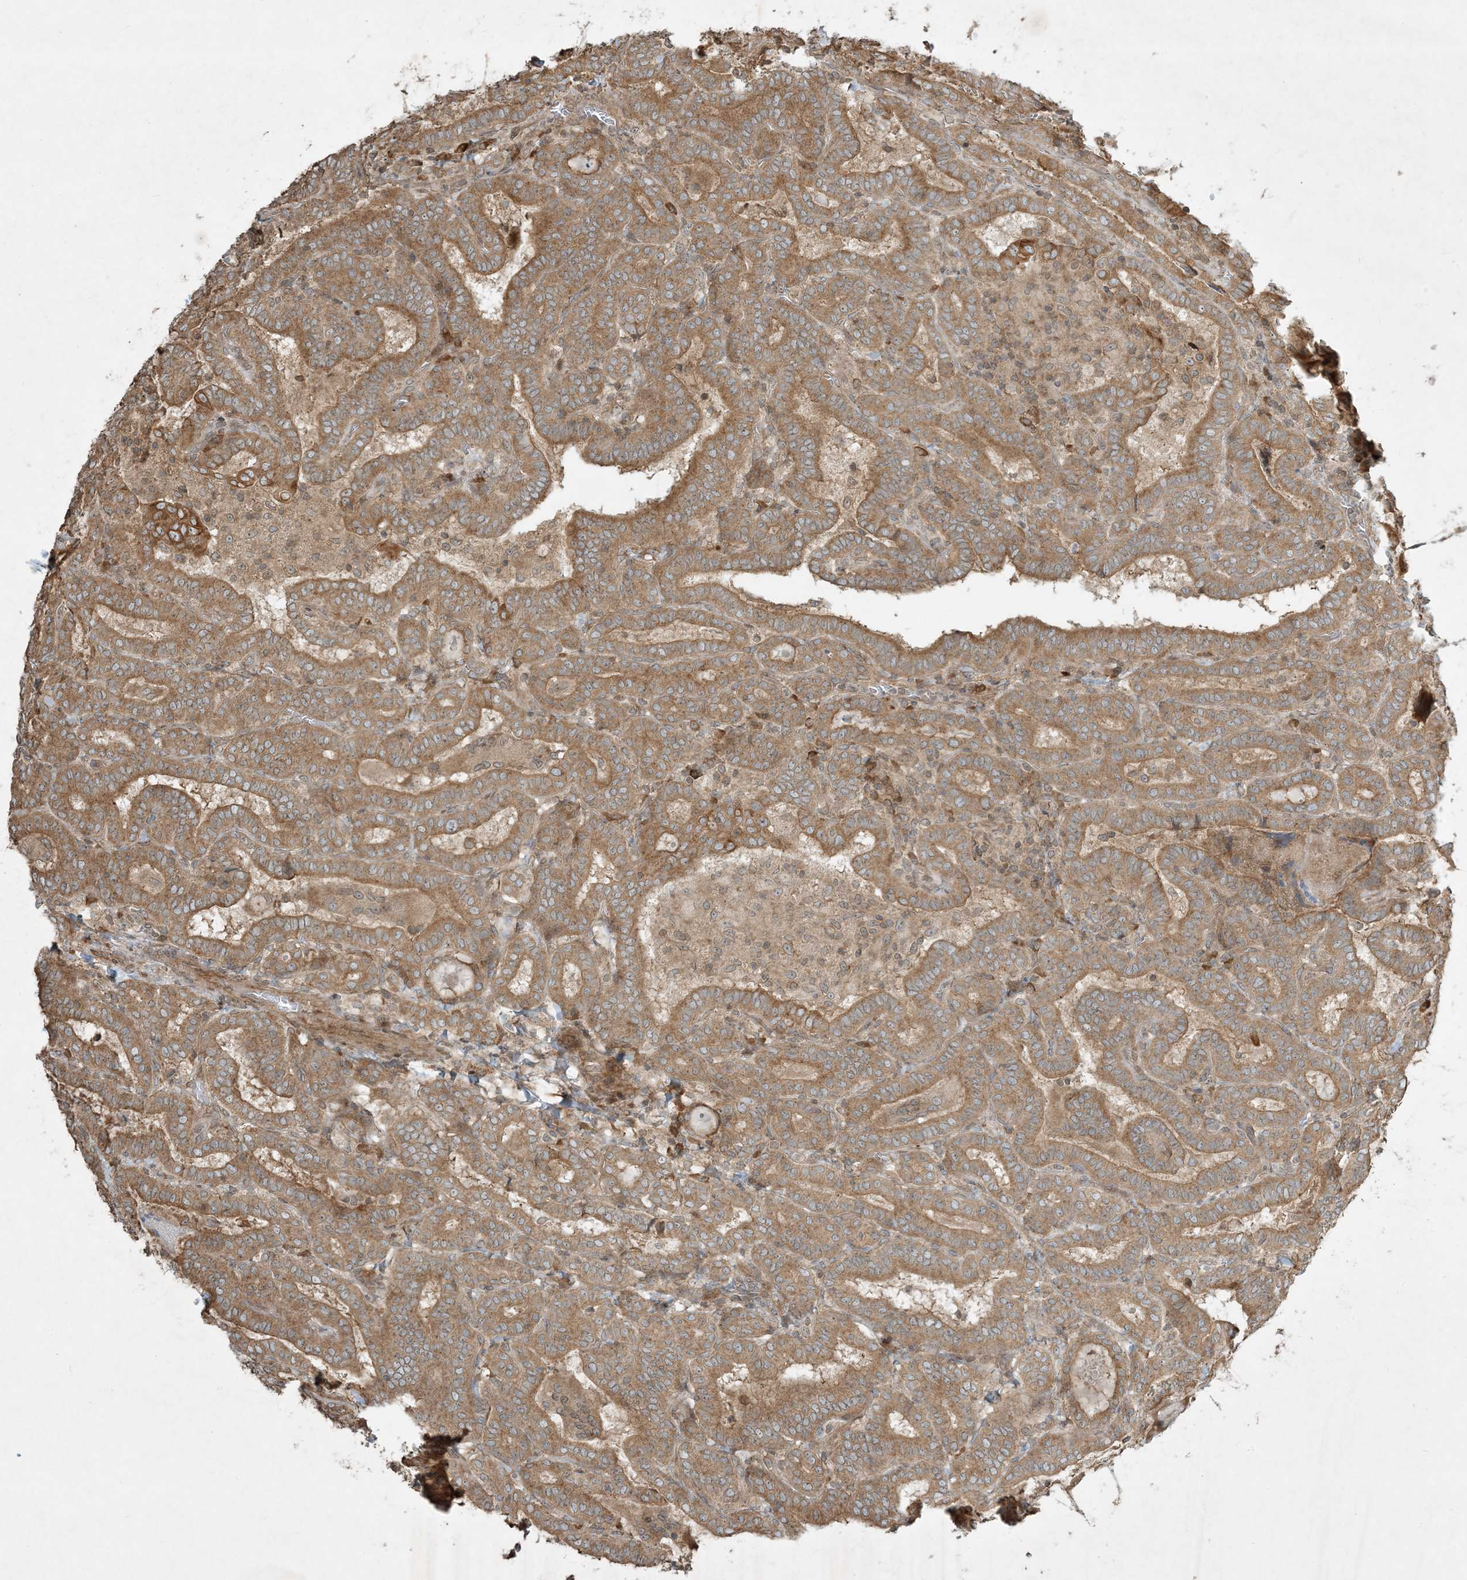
{"staining": {"intensity": "moderate", "quantity": ">75%", "location": "cytoplasmic/membranous"}, "tissue": "thyroid cancer", "cell_type": "Tumor cells", "image_type": "cancer", "snomed": [{"axis": "morphology", "description": "Papillary adenocarcinoma, NOS"}, {"axis": "topography", "description": "Thyroid gland"}], "caption": "Immunohistochemistry (IHC) micrograph of papillary adenocarcinoma (thyroid) stained for a protein (brown), which demonstrates medium levels of moderate cytoplasmic/membranous expression in about >75% of tumor cells.", "gene": "COMMD8", "patient": {"sex": "female", "age": 72}}